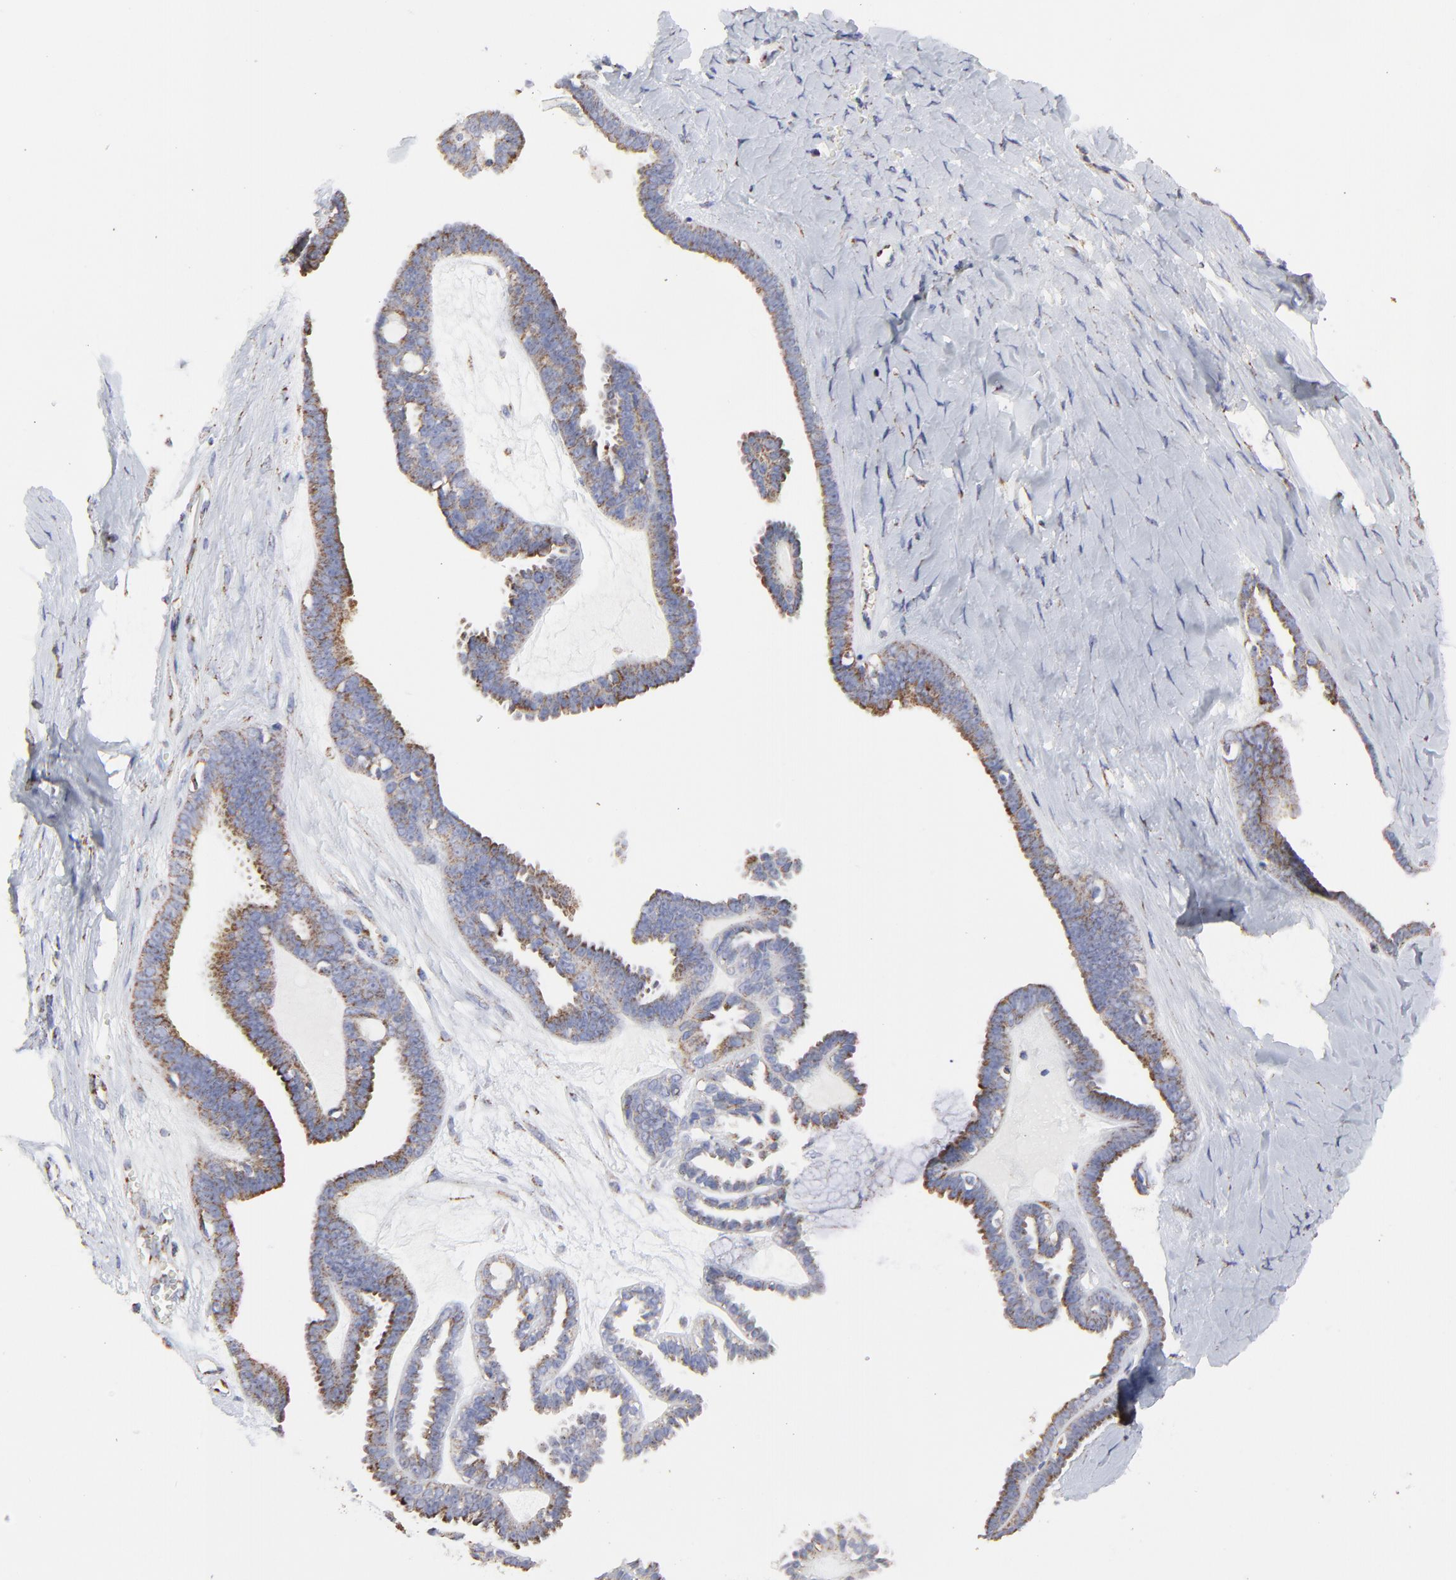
{"staining": {"intensity": "weak", "quantity": "<25%", "location": "cytoplasmic/membranous"}, "tissue": "ovarian cancer", "cell_type": "Tumor cells", "image_type": "cancer", "snomed": [{"axis": "morphology", "description": "Cystadenocarcinoma, serous, NOS"}, {"axis": "topography", "description": "Ovary"}], "caption": "Tumor cells show no significant positivity in ovarian serous cystadenocarcinoma.", "gene": "PINK1", "patient": {"sex": "female", "age": 71}}